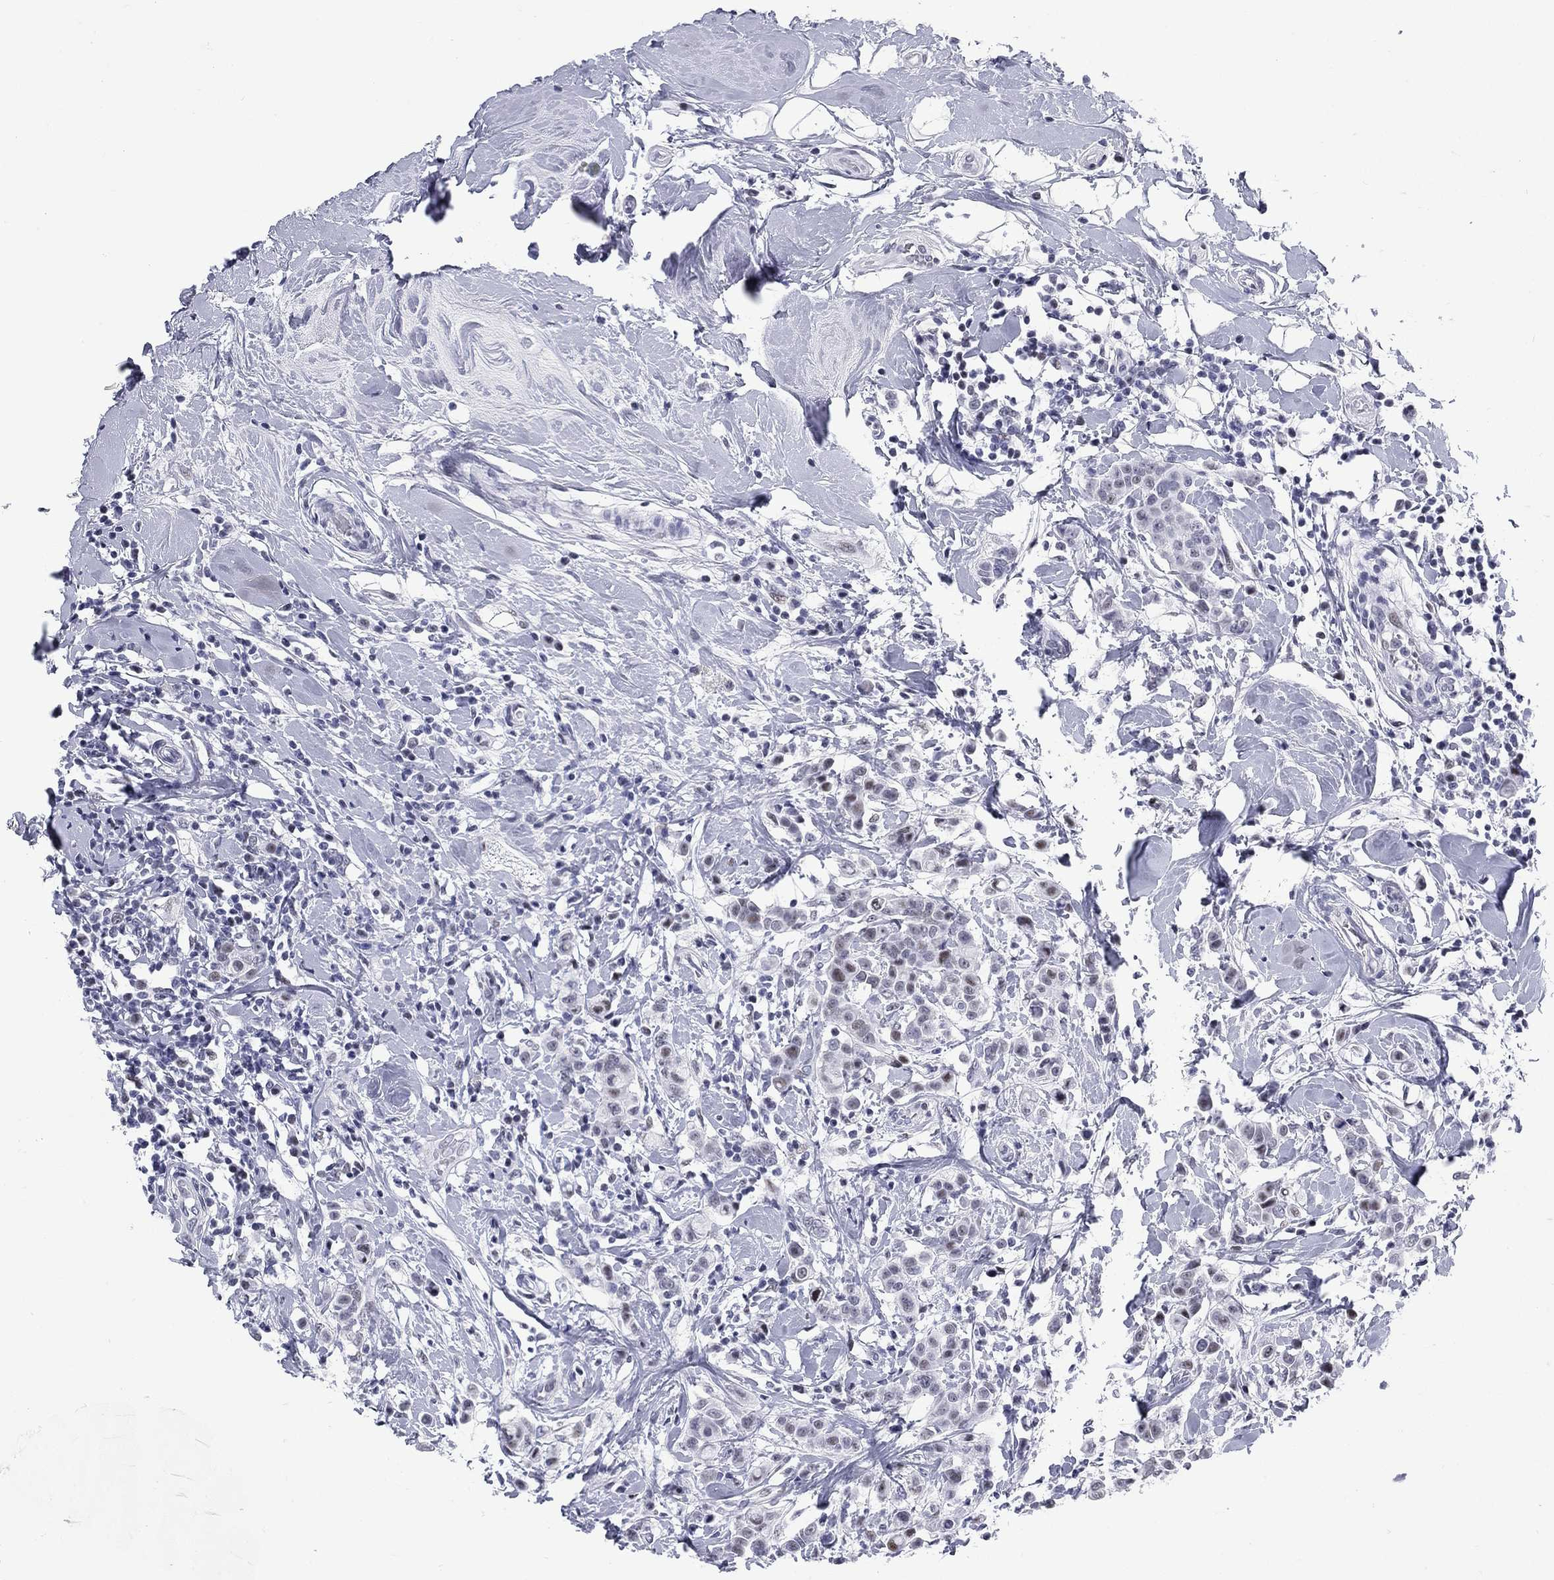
{"staining": {"intensity": "moderate", "quantity": "<25%", "location": "nuclear"}, "tissue": "breast cancer", "cell_type": "Tumor cells", "image_type": "cancer", "snomed": [{"axis": "morphology", "description": "Duct carcinoma"}, {"axis": "topography", "description": "Breast"}], "caption": "The histopathology image exhibits a brown stain indicating the presence of a protein in the nuclear of tumor cells in breast intraductal carcinoma.", "gene": "ASF1B", "patient": {"sex": "female", "age": 27}}